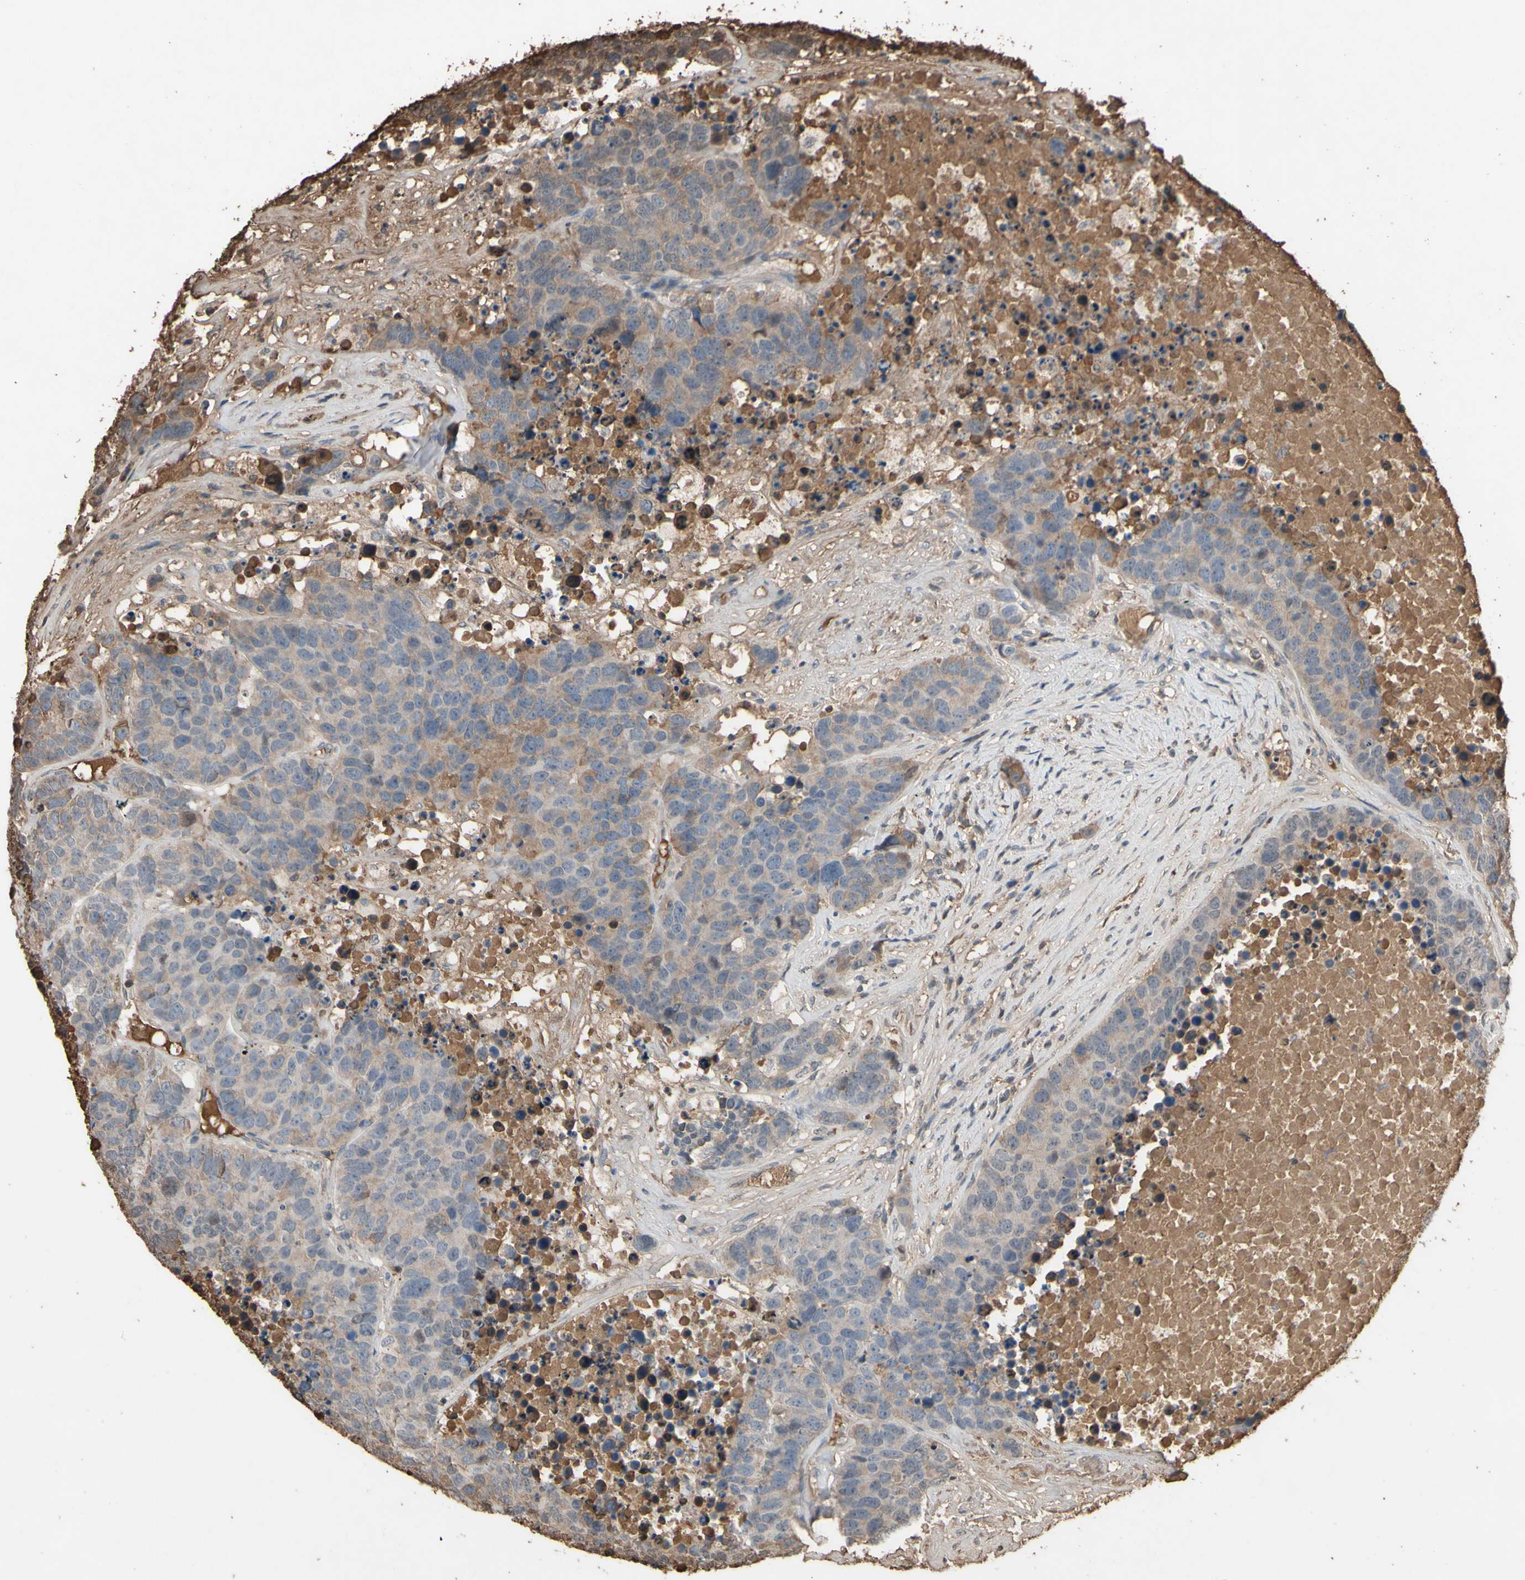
{"staining": {"intensity": "weak", "quantity": "25%-75%", "location": "cytoplasmic/membranous"}, "tissue": "carcinoid", "cell_type": "Tumor cells", "image_type": "cancer", "snomed": [{"axis": "morphology", "description": "Carcinoid, malignant, NOS"}, {"axis": "topography", "description": "Lung"}], "caption": "Immunohistochemistry micrograph of neoplastic tissue: human malignant carcinoid stained using immunohistochemistry (IHC) reveals low levels of weak protein expression localized specifically in the cytoplasmic/membranous of tumor cells, appearing as a cytoplasmic/membranous brown color.", "gene": "PTGDS", "patient": {"sex": "male", "age": 60}}